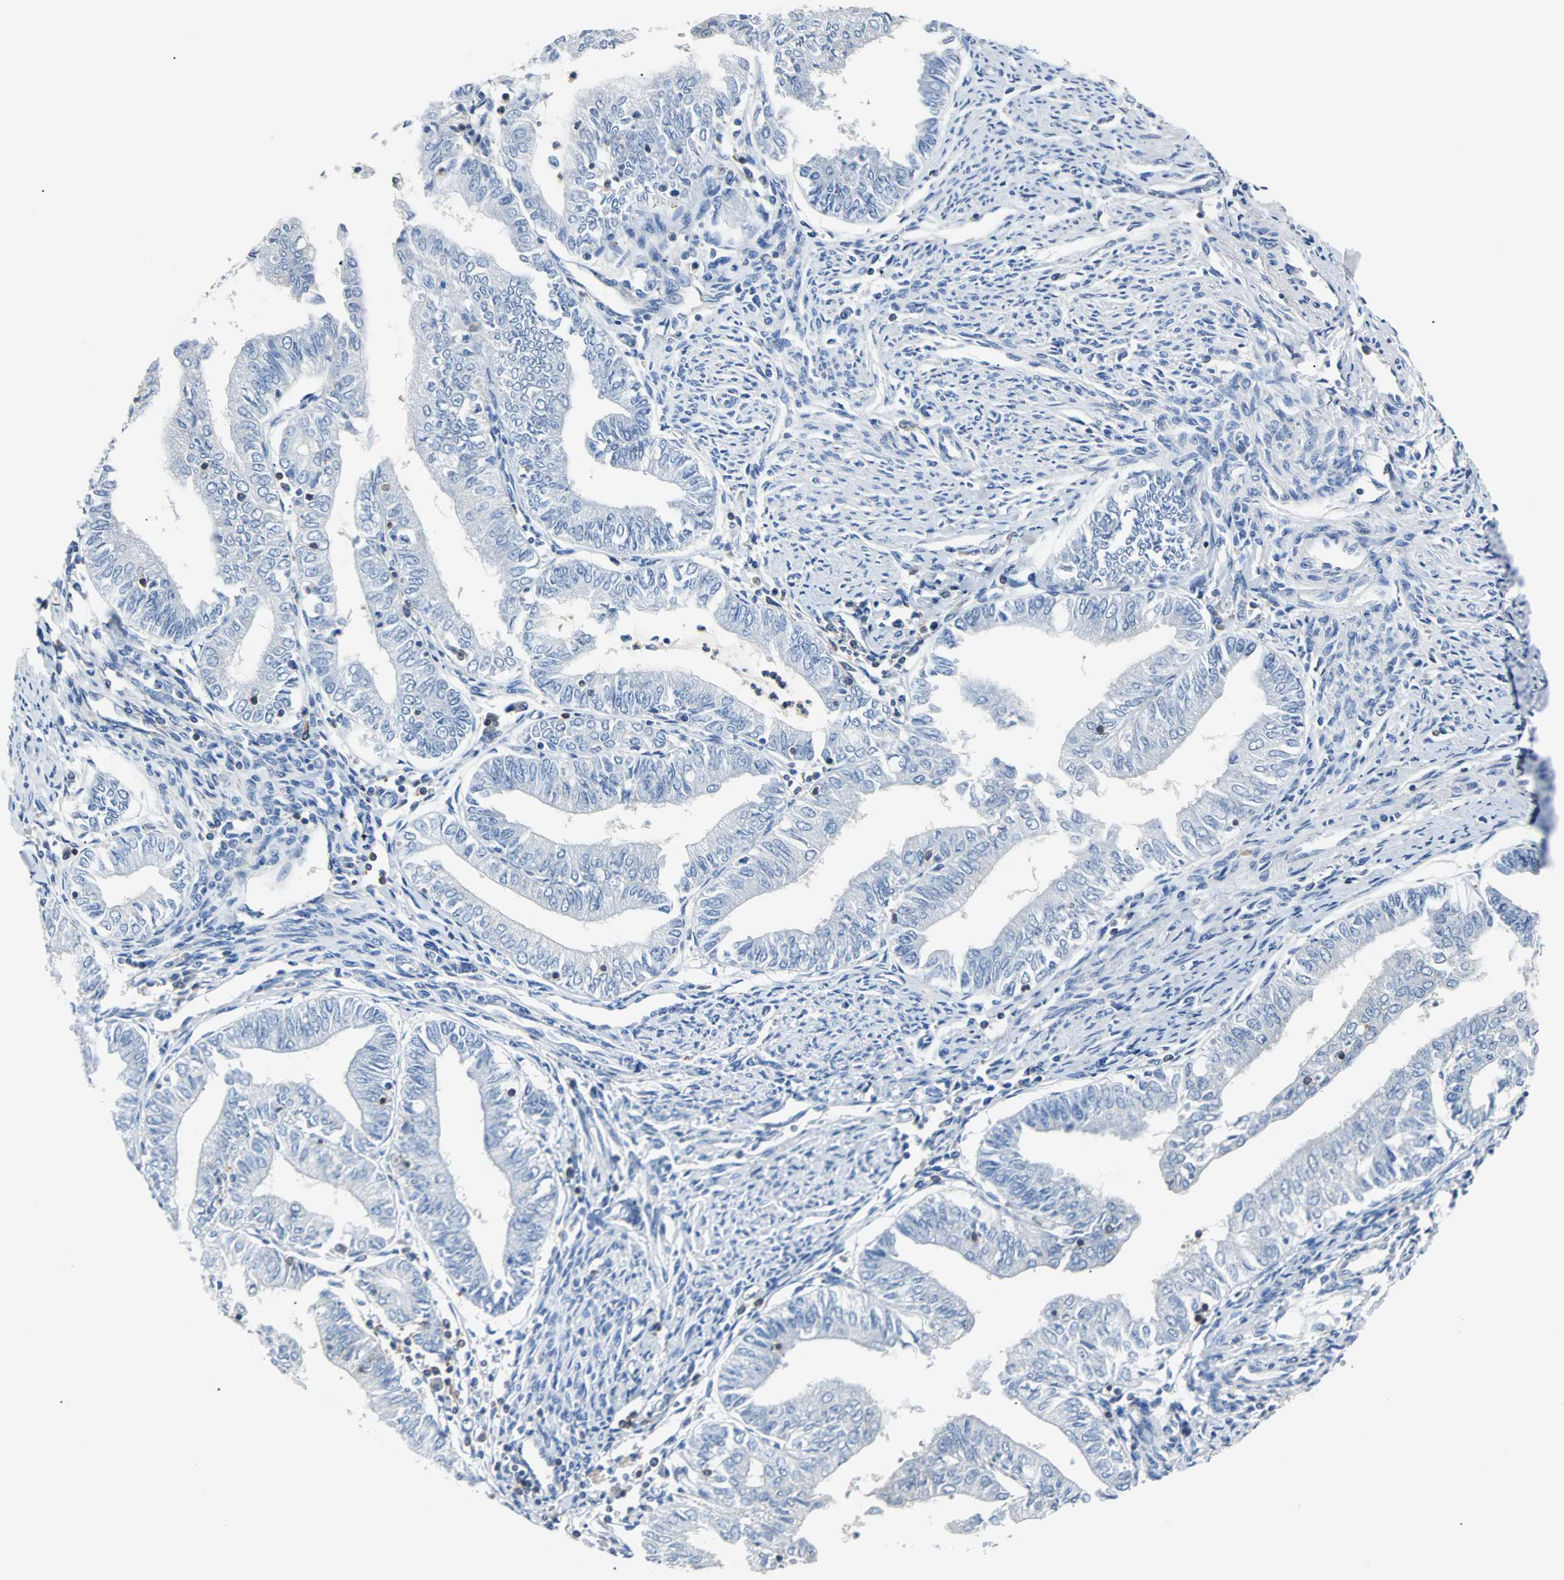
{"staining": {"intensity": "negative", "quantity": "none", "location": "none"}, "tissue": "endometrial cancer", "cell_type": "Tumor cells", "image_type": "cancer", "snomed": [{"axis": "morphology", "description": "Adenocarcinoma, NOS"}, {"axis": "topography", "description": "Endometrium"}], "caption": "There is no significant staining in tumor cells of endometrial adenocarcinoma.", "gene": "TSC22D4", "patient": {"sex": "female", "age": 66}}